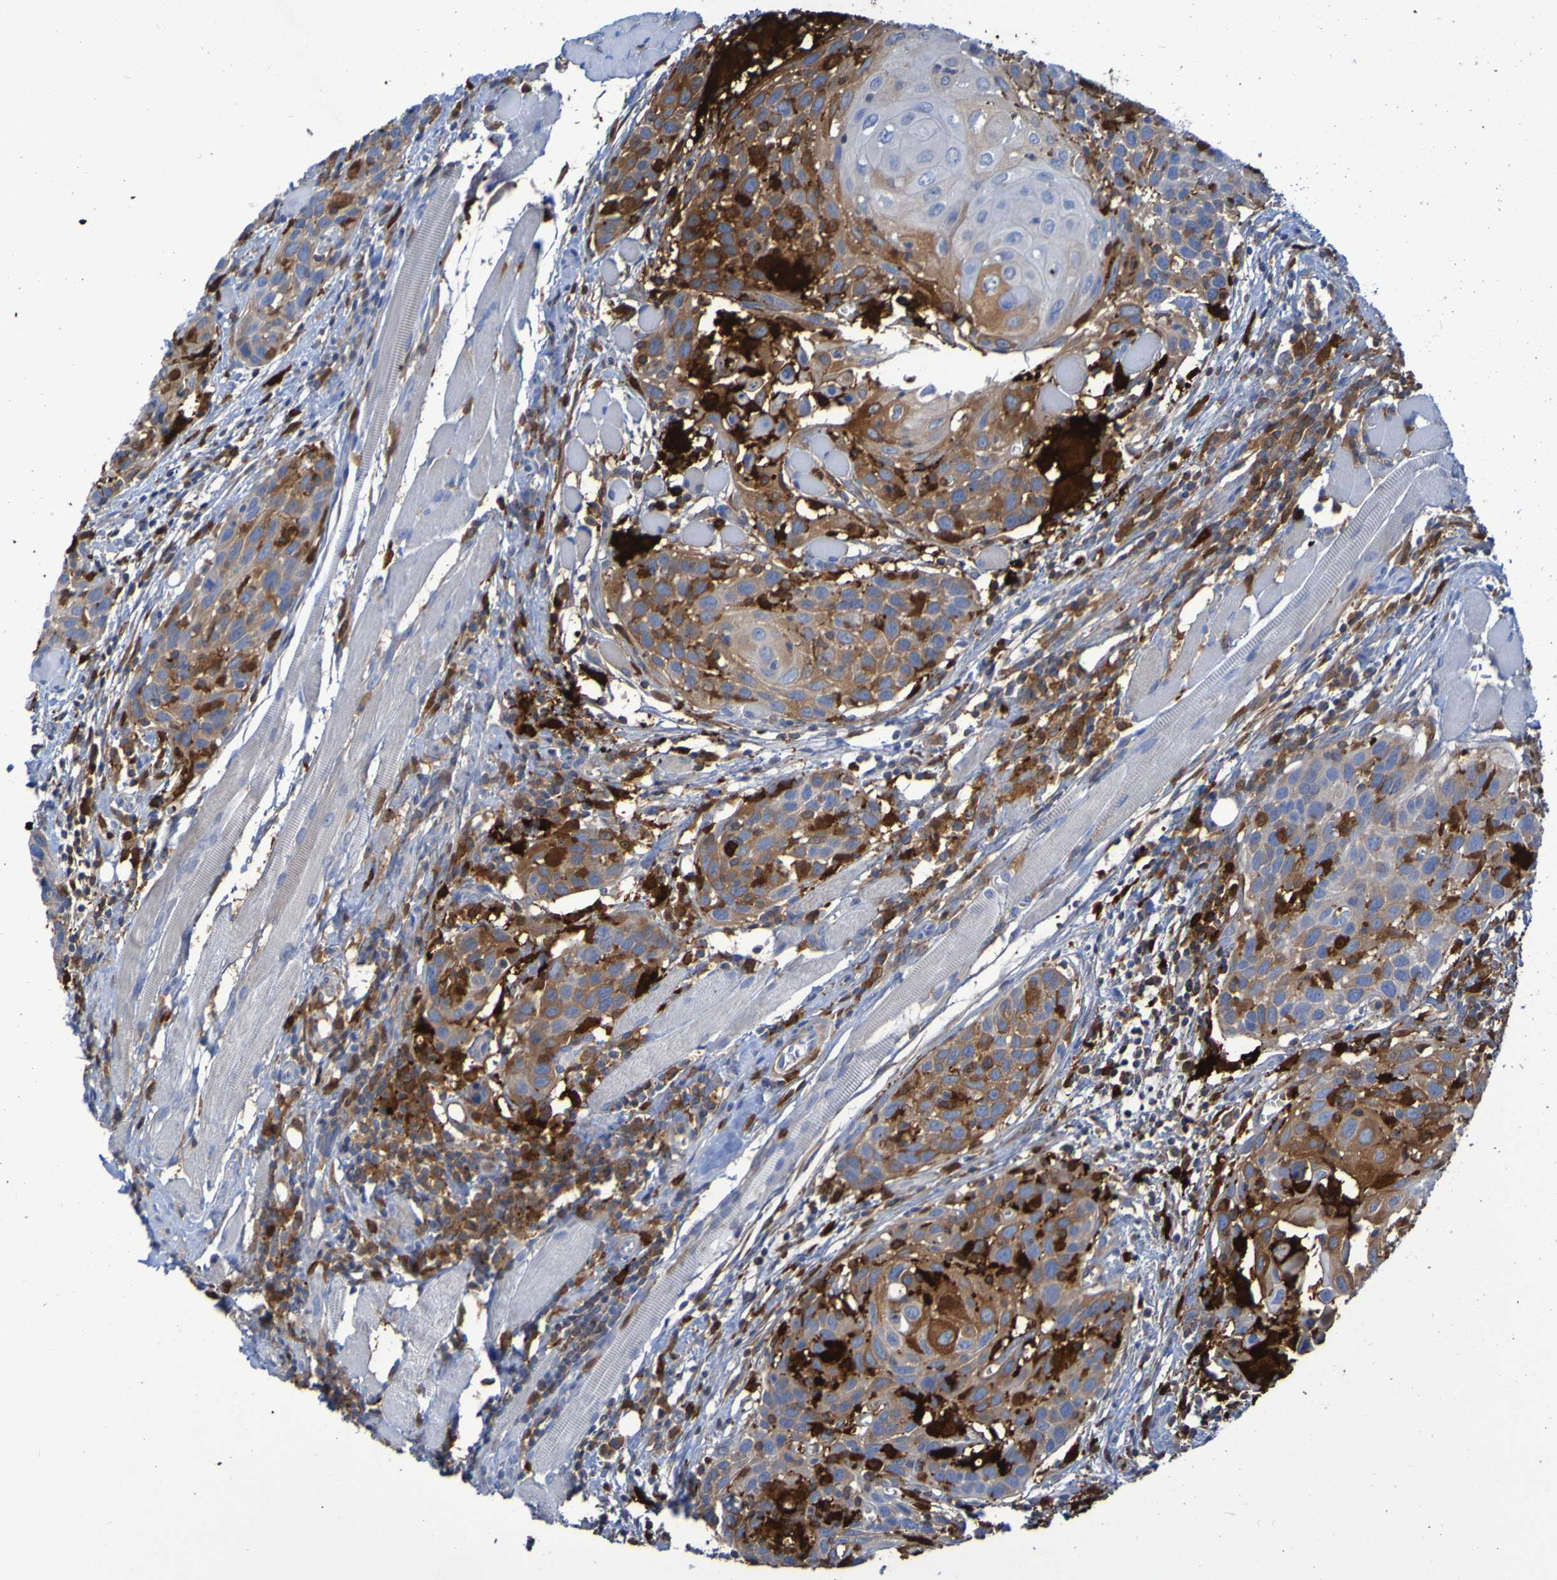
{"staining": {"intensity": "moderate", "quantity": ">75%", "location": "cytoplasmic/membranous"}, "tissue": "head and neck cancer", "cell_type": "Tumor cells", "image_type": "cancer", "snomed": [{"axis": "morphology", "description": "Squamous cell carcinoma, NOS"}, {"axis": "topography", "description": "Oral tissue"}, {"axis": "topography", "description": "Head-Neck"}], "caption": "Moderate cytoplasmic/membranous positivity for a protein is identified in about >75% of tumor cells of head and neck squamous cell carcinoma using IHC.", "gene": "MPPE1", "patient": {"sex": "female", "age": 50}}